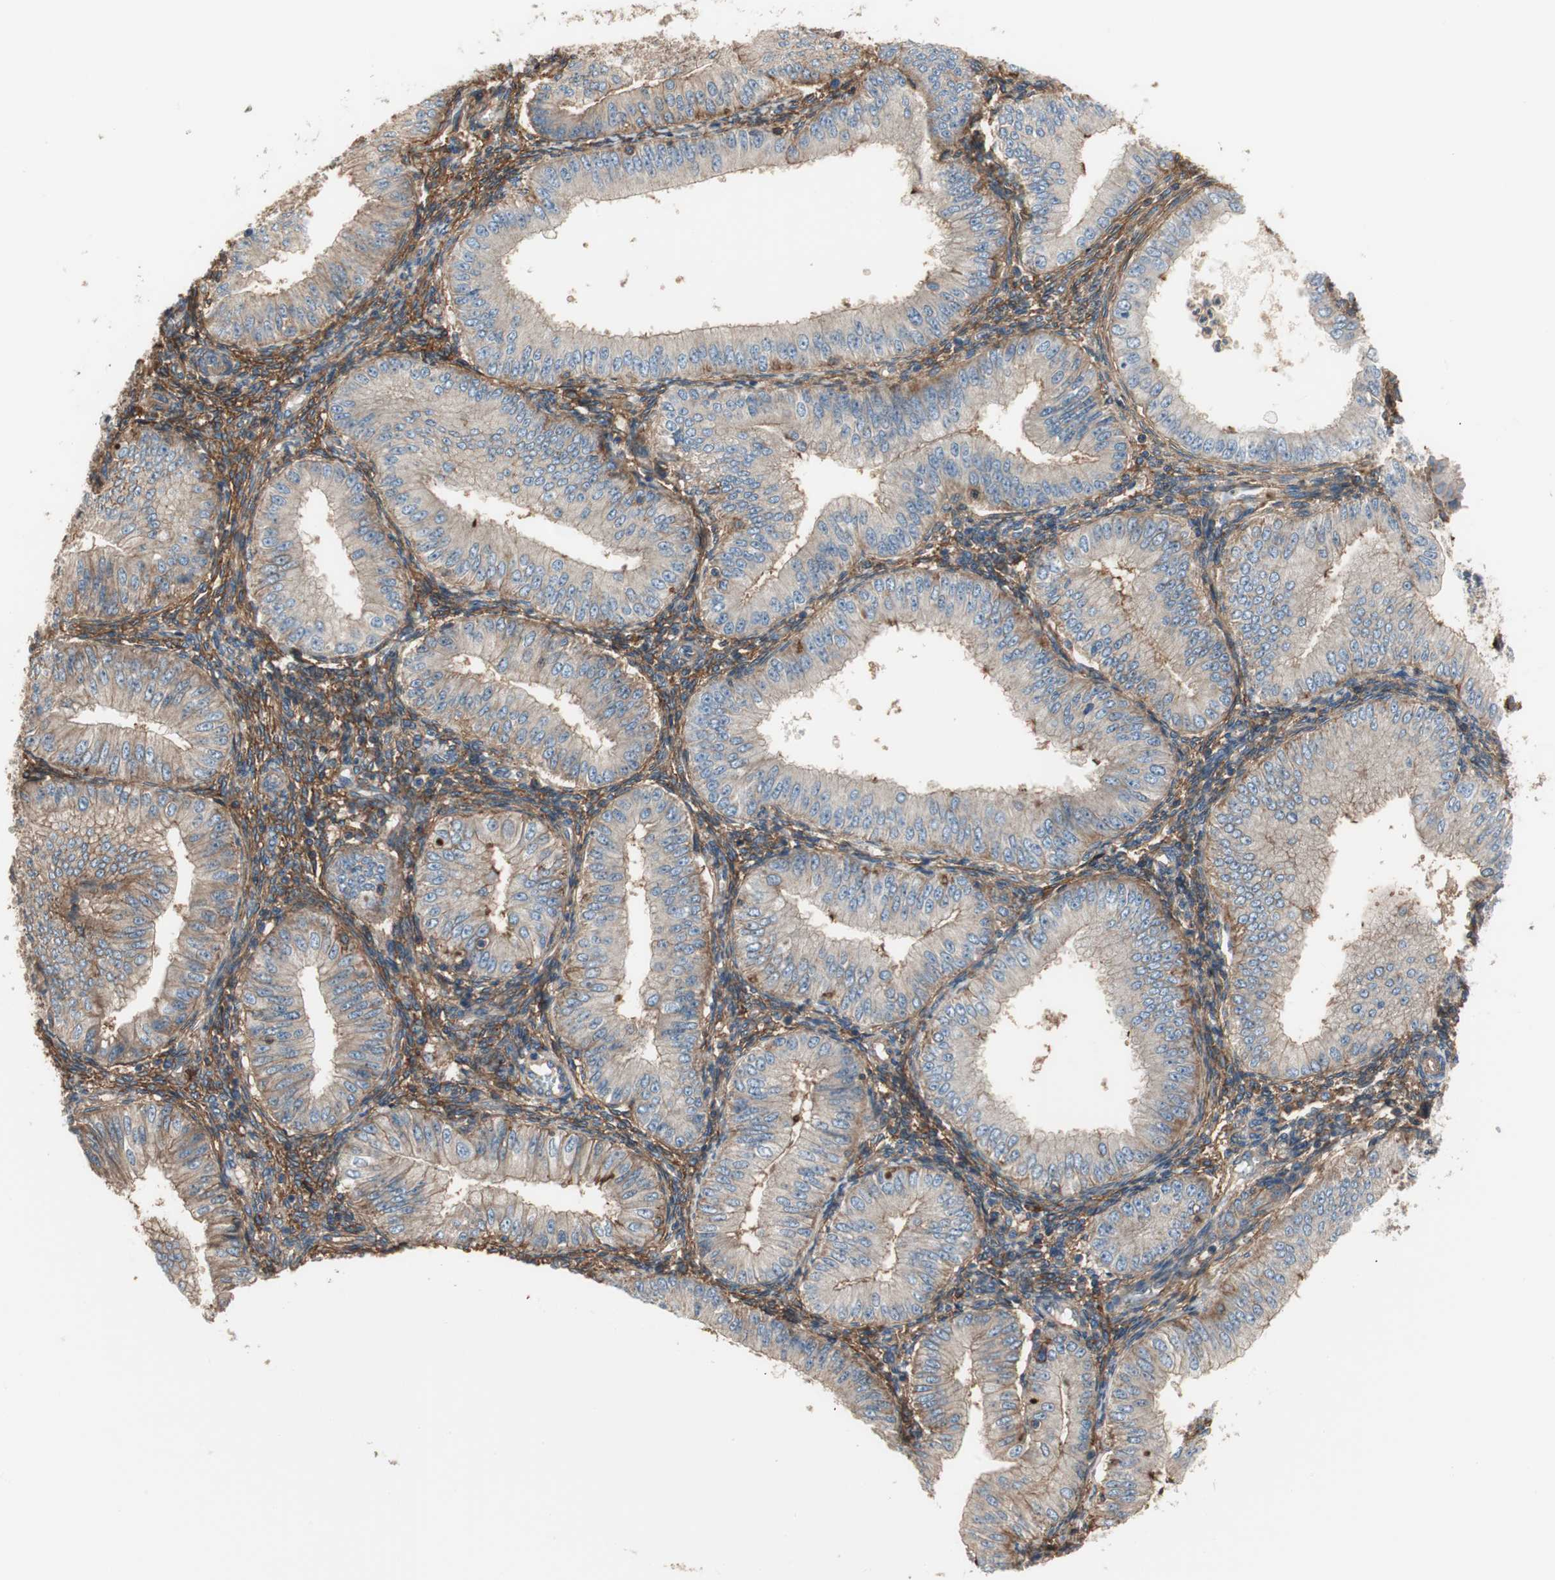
{"staining": {"intensity": "weak", "quantity": "25%-75%", "location": "cytoplasmic/membranous"}, "tissue": "endometrial cancer", "cell_type": "Tumor cells", "image_type": "cancer", "snomed": [{"axis": "morphology", "description": "Normal tissue, NOS"}, {"axis": "morphology", "description": "Adenocarcinoma, NOS"}, {"axis": "topography", "description": "Endometrium"}], "caption": "Immunohistochemistry image of neoplastic tissue: adenocarcinoma (endometrial) stained using immunohistochemistry (IHC) demonstrates low levels of weak protein expression localized specifically in the cytoplasmic/membranous of tumor cells, appearing as a cytoplasmic/membranous brown color.", "gene": "IL1RL1", "patient": {"sex": "female", "age": 53}}